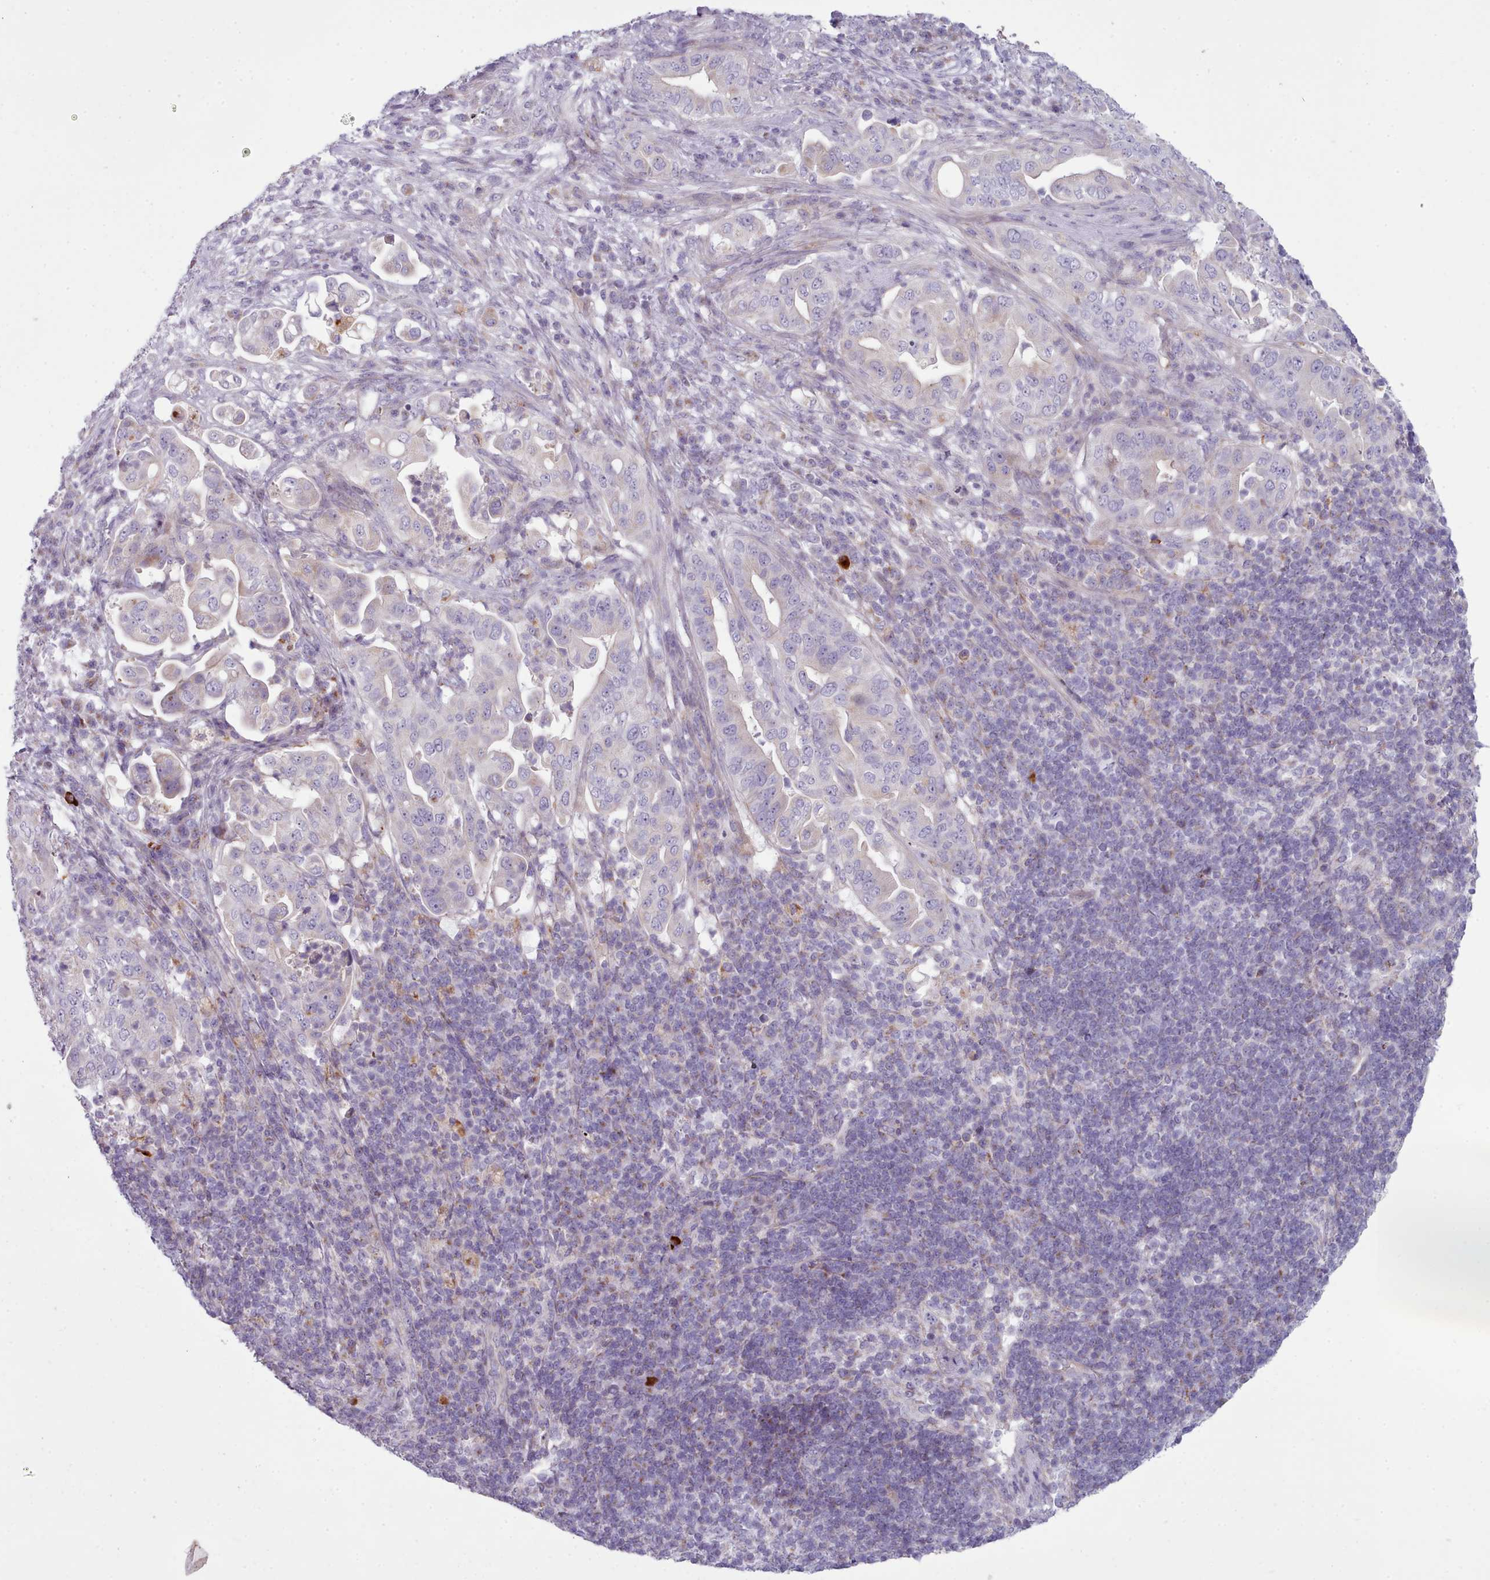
{"staining": {"intensity": "negative", "quantity": "none", "location": "none"}, "tissue": "pancreatic cancer", "cell_type": "Tumor cells", "image_type": "cancer", "snomed": [{"axis": "morphology", "description": "Adenocarcinoma, NOS"}, {"axis": "topography", "description": "Pancreas"}], "caption": "This is an immunohistochemistry histopathology image of pancreatic adenocarcinoma. There is no expression in tumor cells.", "gene": "SLC52A3", "patient": {"sex": "female", "age": 63}}